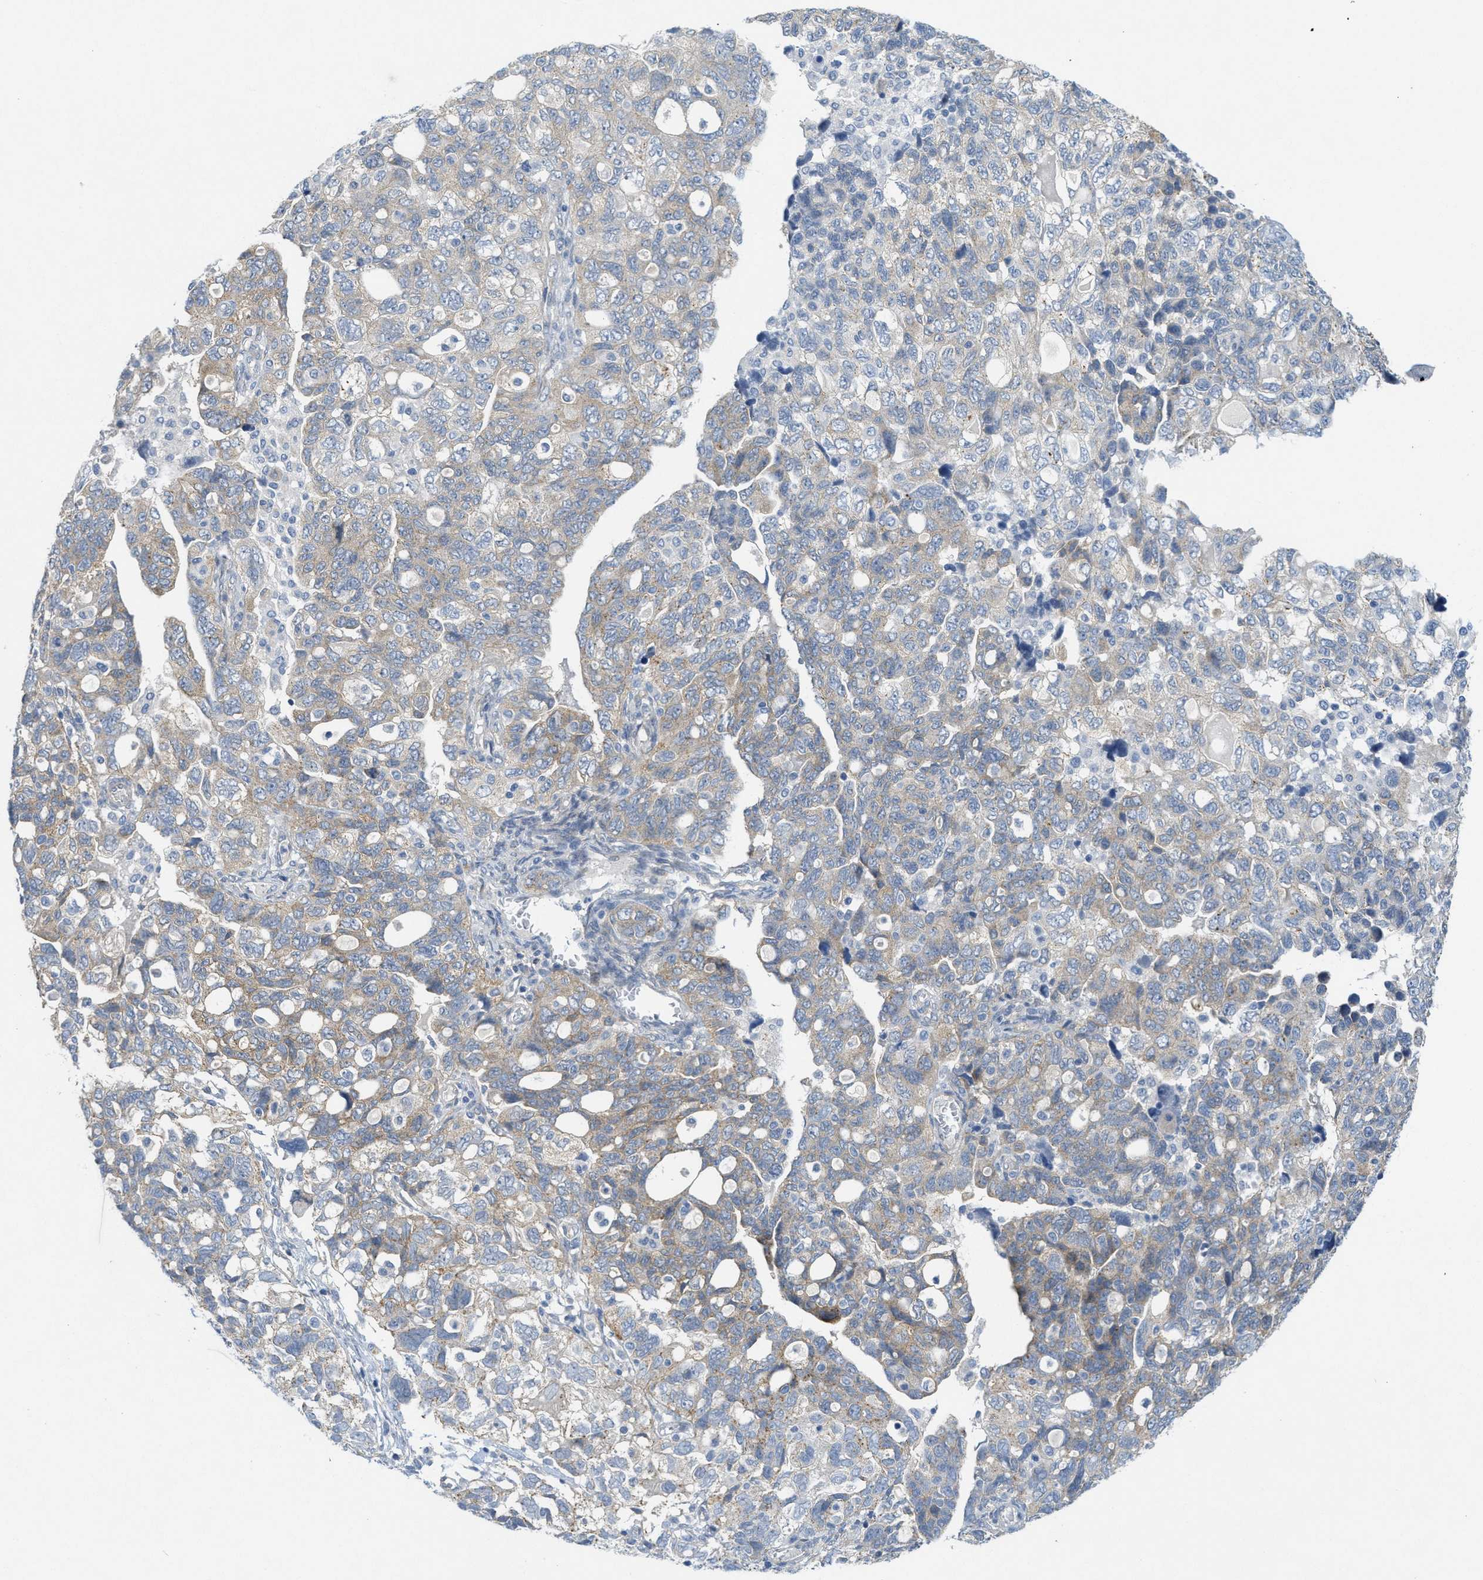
{"staining": {"intensity": "weak", "quantity": "<25%", "location": "cytoplasmic/membranous"}, "tissue": "ovarian cancer", "cell_type": "Tumor cells", "image_type": "cancer", "snomed": [{"axis": "morphology", "description": "Carcinoma, NOS"}, {"axis": "morphology", "description": "Cystadenocarcinoma, serous, NOS"}, {"axis": "topography", "description": "Ovary"}], "caption": "Immunohistochemistry histopathology image of neoplastic tissue: carcinoma (ovarian) stained with DAB displays no significant protein positivity in tumor cells.", "gene": "ZFYVE9", "patient": {"sex": "female", "age": 69}}